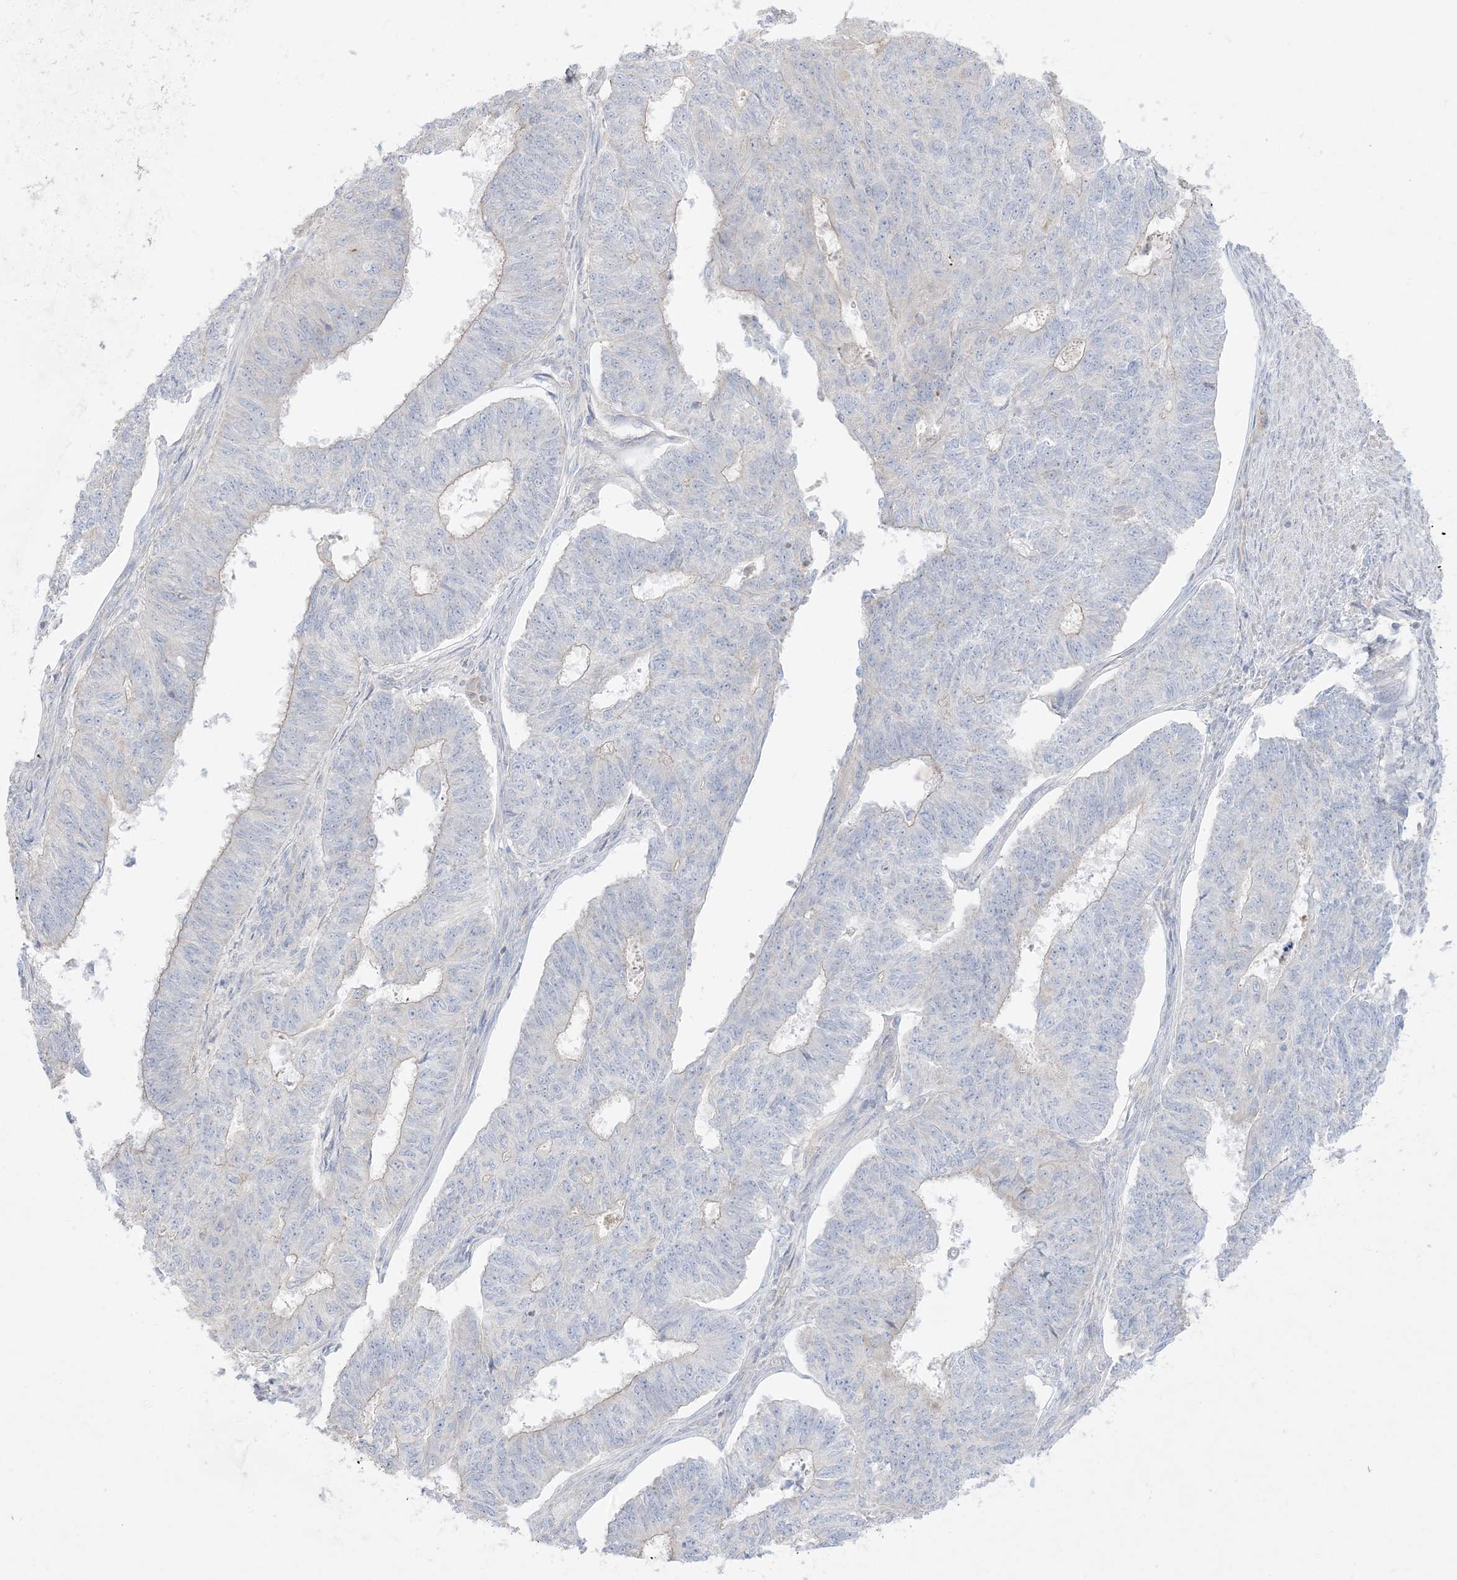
{"staining": {"intensity": "weak", "quantity": "<25%", "location": "cytoplasmic/membranous"}, "tissue": "endometrial cancer", "cell_type": "Tumor cells", "image_type": "cancer", "snomed": [{"axis": "morphology", "description": "Adenocarcinoma, NOS"}, {"axis": "topography", "description": "Endometrium"}], "caption": "Adenocarcinoma (endometrial) was stained to show a protein in brown. There is no significant staining in tumor cells. (DAB IHC with hematoxylin counter stain).", "gene": "ARHGEF9", "patient": {"sex": "female", "age": 32}}